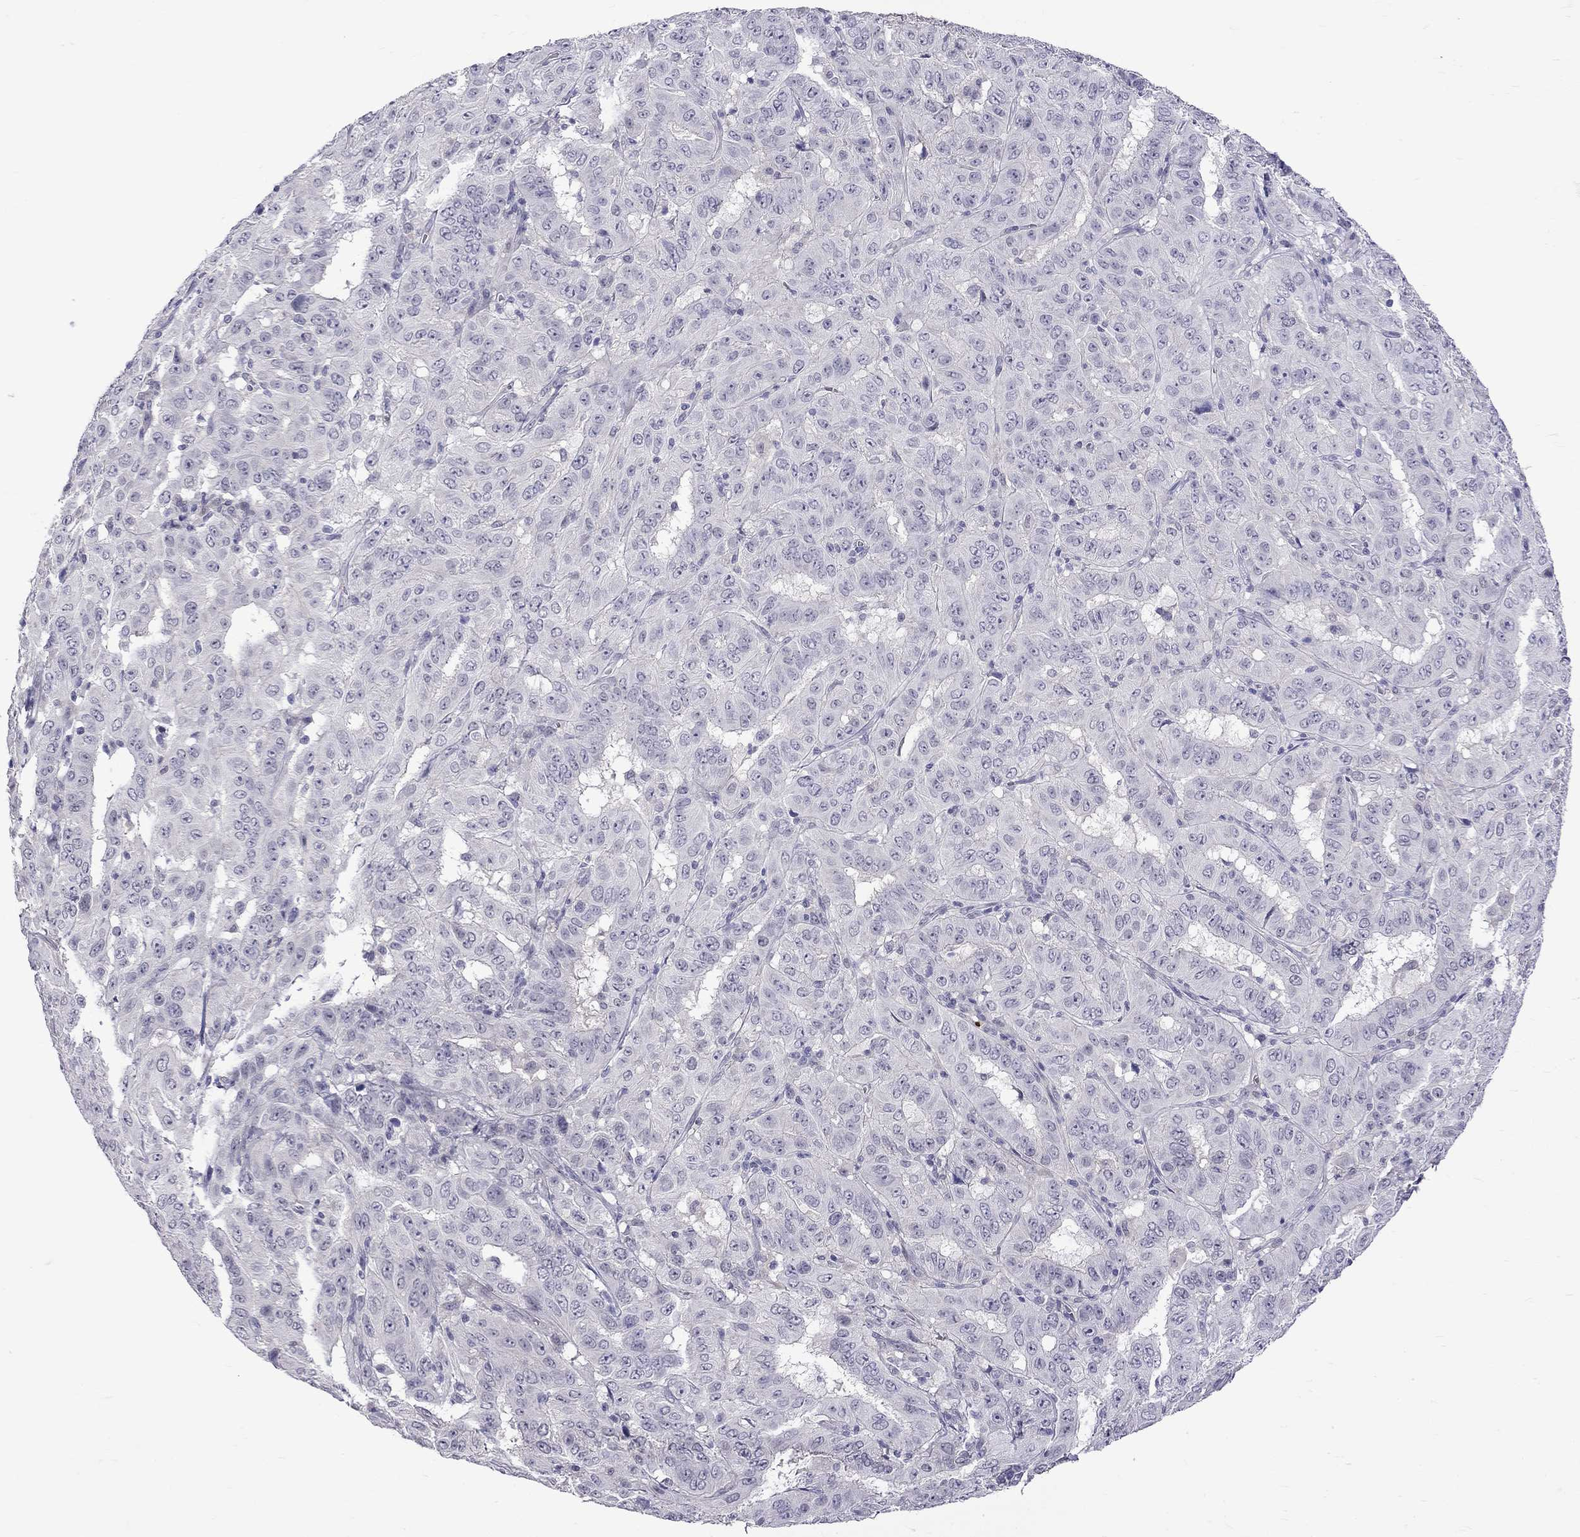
{"staining": {"intensity": "negative", "quantity": "none", "location": "none"}, "tissue": "pancreatic cancer", "cell_type": "Tumor cells", "image_type": "cancer", "snomed": [{"axis": "morphology", "description": "Adenocarcinoma, NOS"}, {"axis": "topography", "description": "Pancreas"}], "caption": "Tumor cells show no significant protein positivity in pancreatic adenocarcinoma.", "gene": "RTL9", "patient": {"sex": "male", "age": 63}}